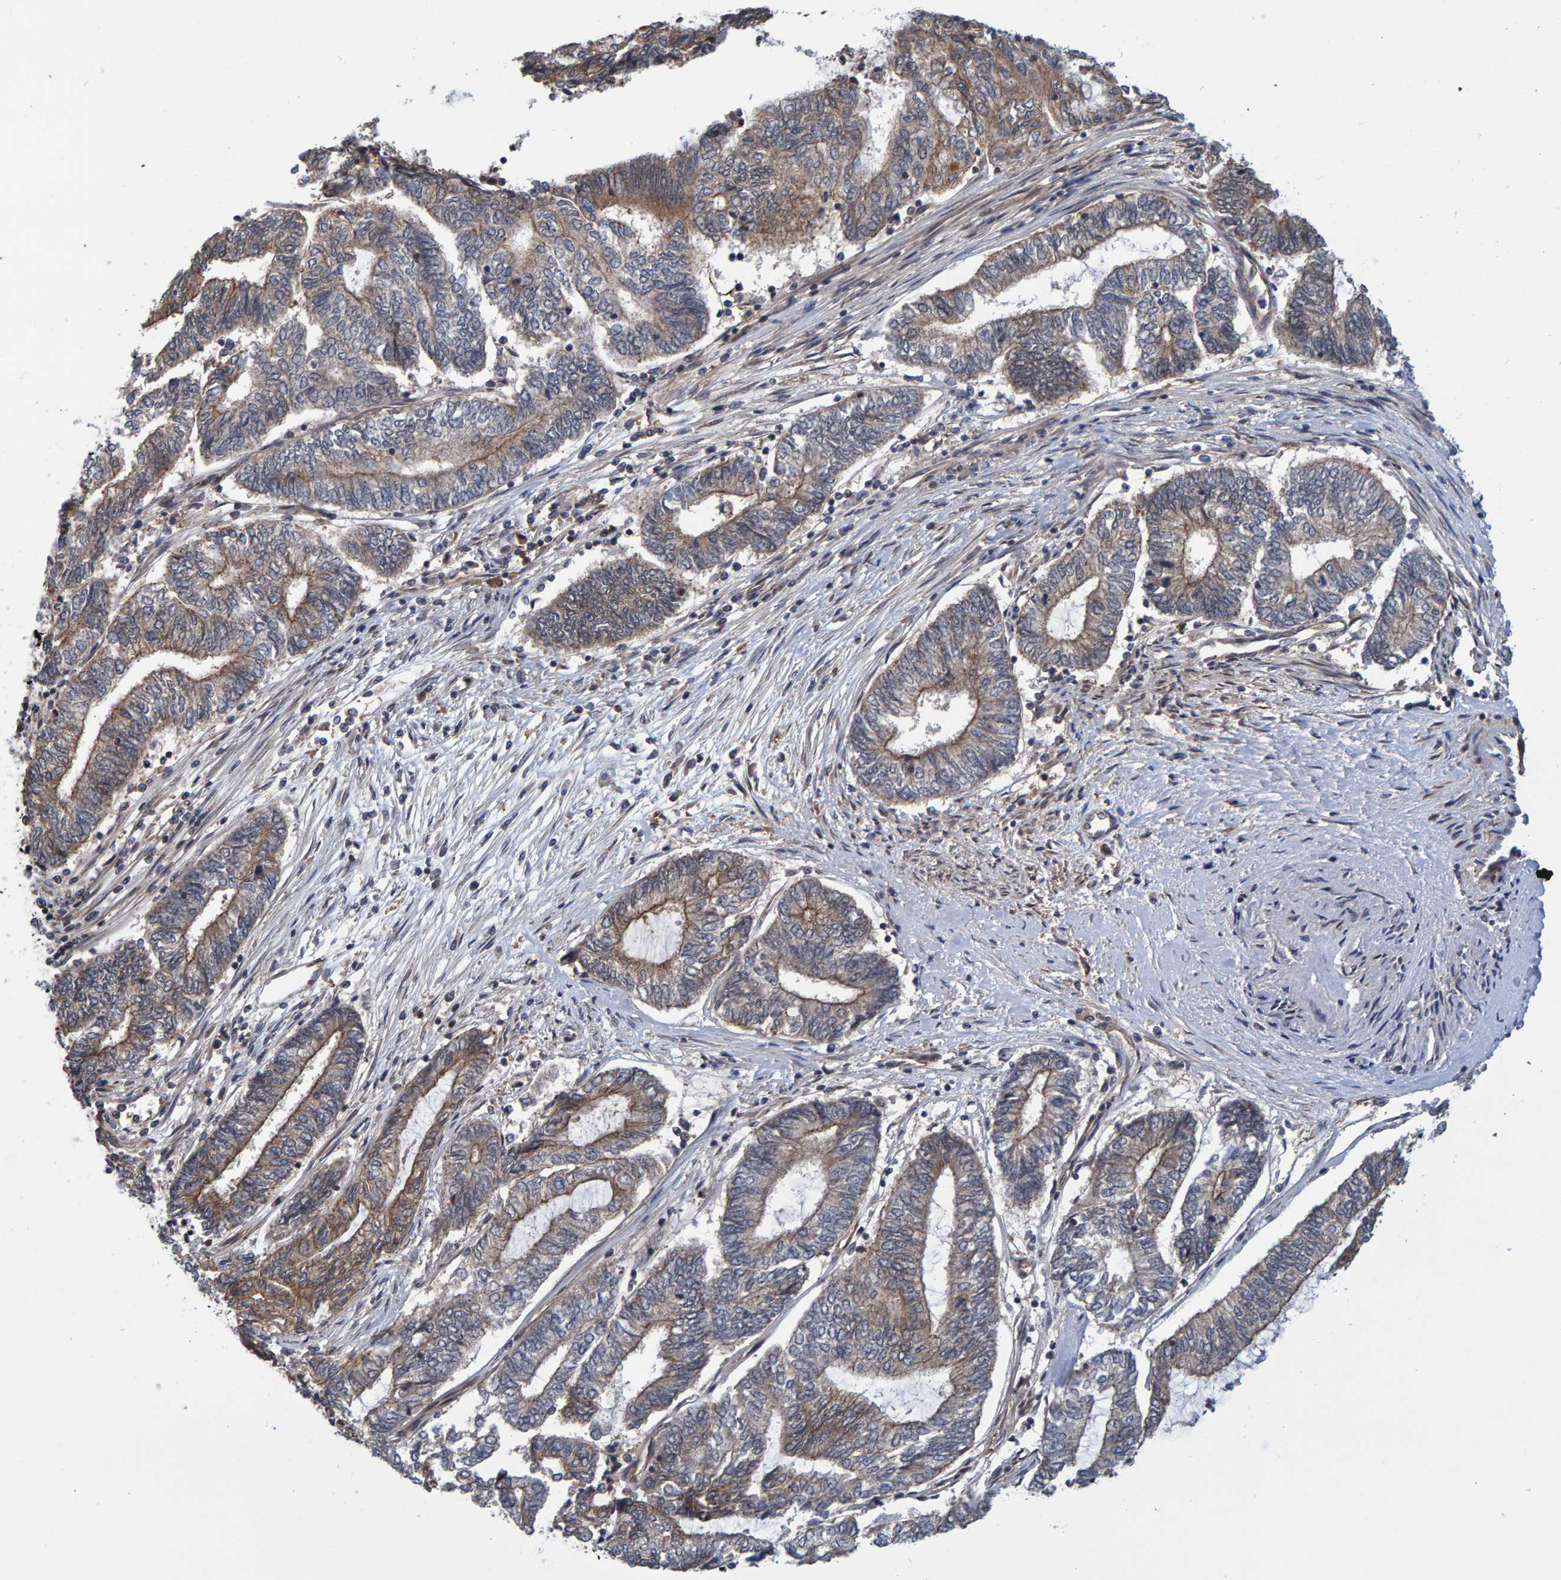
{"staining": {"intensity": "weak", "quantity": "25%-75%", "location": "cytoplasmic/membranous"}, "tissue": "endometrial cancer", "cell_type": "Tumor cells", "image_type": "cancer", "snomed": [{"axis": "morphology", "description": "Adenocarcinoma, NOS"}, {"axis": "topography", "description": "Uterus"}, {"axis": "topography", "description": "Endometrium"}], "caption": "A brown stain labels weak cytoplasmic/membranous expression of a protein in adenocarcinoma (endometrial) tumor cells. (brown staining indicates protein expression, while blue staining denotes nuclei).", "gene": "SCRN2", "patient": {"sex": "female", "age": 70}}